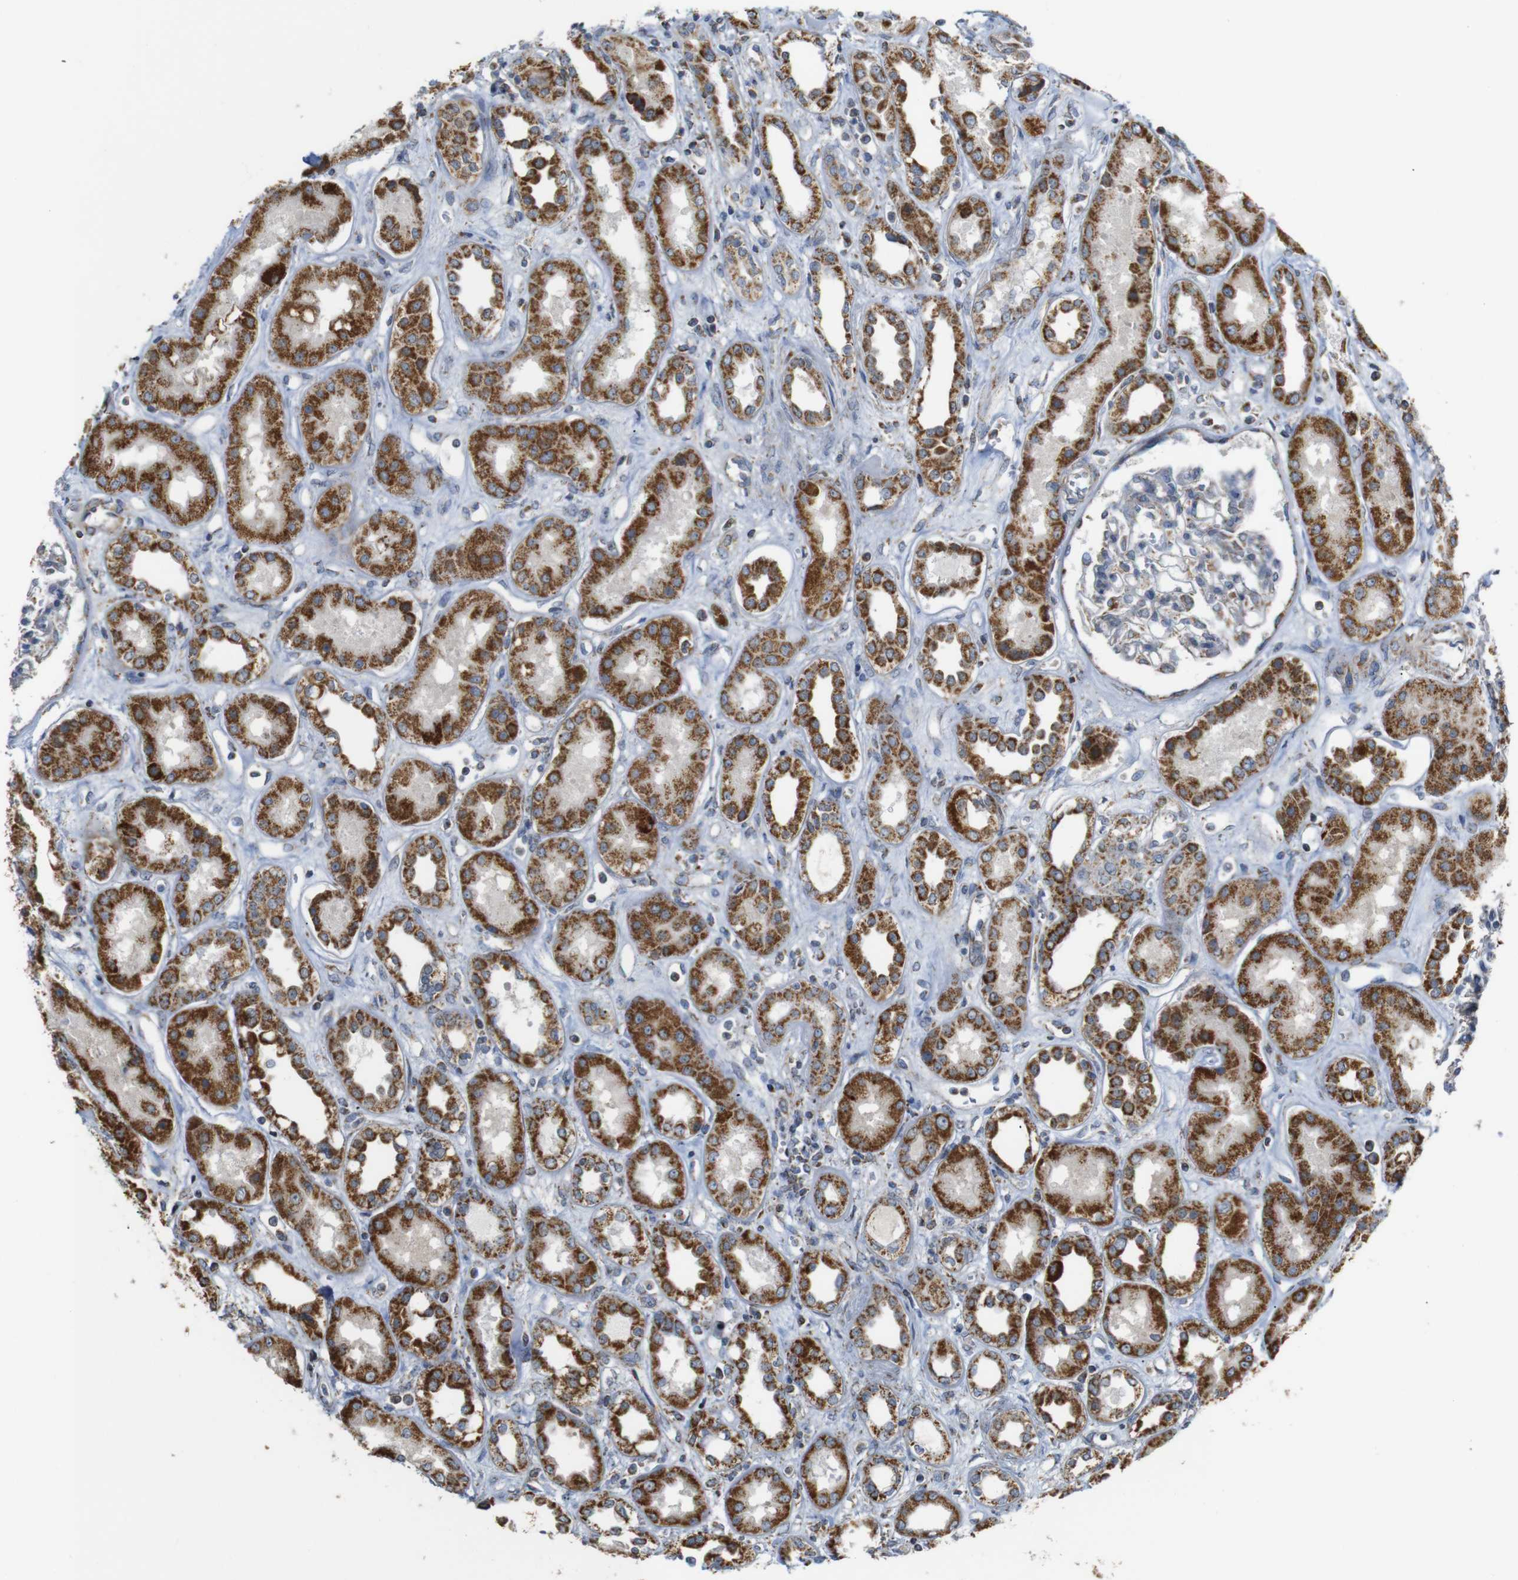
{"staining": {"intensity": "moderate", "quantity": "<25%", "location": "cytoplasmic/membranous"}, "tissue": "kidney", "cell_type": "Cells in glomeruli", "image_type": "normal", "snomed": [{"axis": "morphology", "description": "Normal tissue, NOS"}, {"axis": "topography", "description": "Kidney"}], "caption": "DAB (3,3'-diaminobenzidine) immunohistochemical staining of benign human kidney demonstrates moderate cytoplasmic/membranous protein positivity in about <25% of cells in glomeruli. Ihc stains the protein in brown and the nuclei are stained blue.", "gene": "NR3C2", "patient": {"sex": "male", "age": 59}}